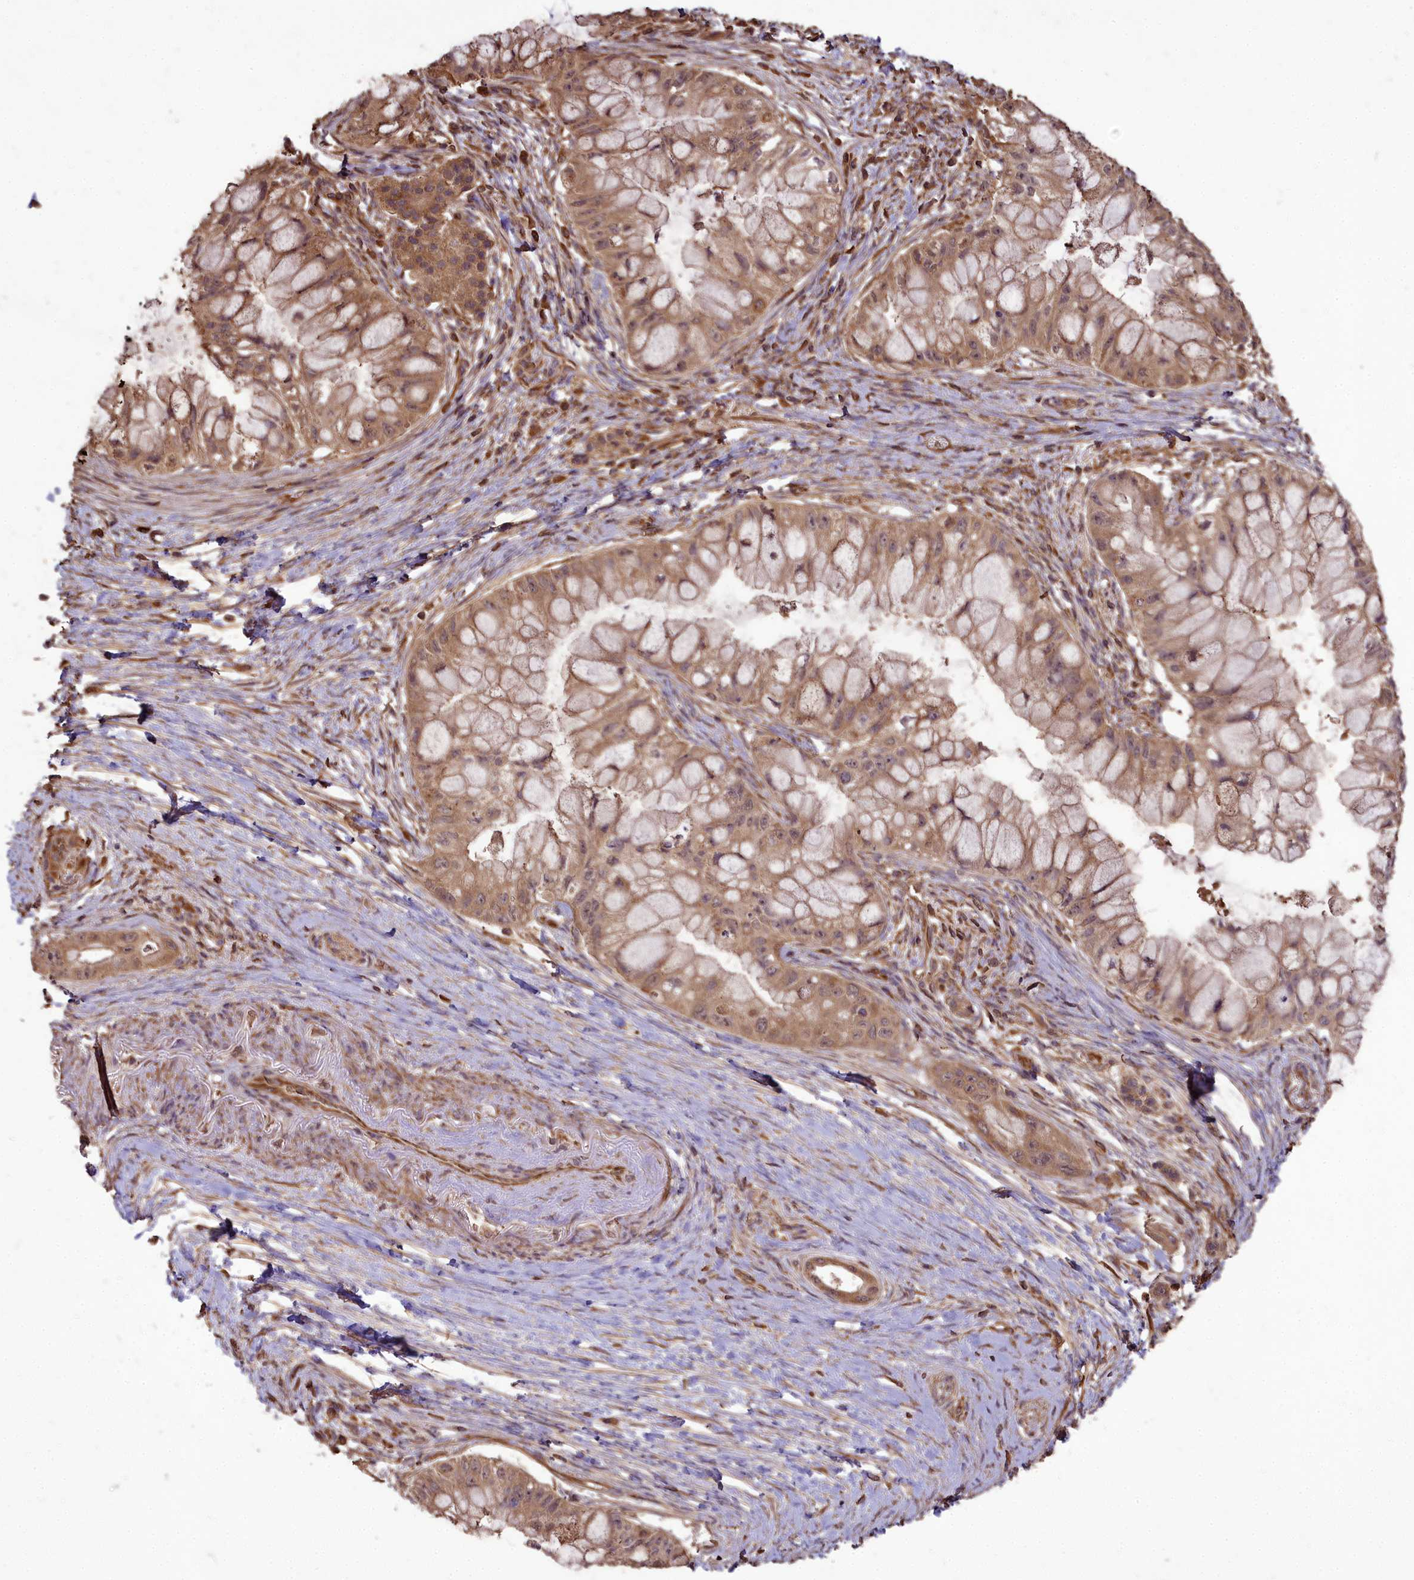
{"staining": {"intensity": "moderate", "quantity": ">75%", "location": "cytoplasmic/membranous"}, "tissue": "pancreatic cancer", "cell_type": "Tumor cells", "image_type": "cancer", "snomed": [{"axis": "morphology", "description": "Adenocarcinoma, NOS"}, {"axis": "topography", "description": "Pancreas"}], "caption": "Immunohistochemical staining of adenocarcinoma (pancreatic) displays moderate cytoplasmic/membranous protein expression in approximately >75% of tumor cells. (Stains: DAB in brown, nuclei in blue, Microscopy: brightfield microscopy at high magnification).", "gene": "TTLL10", "patient": {"sex": "male", "age": 48}}